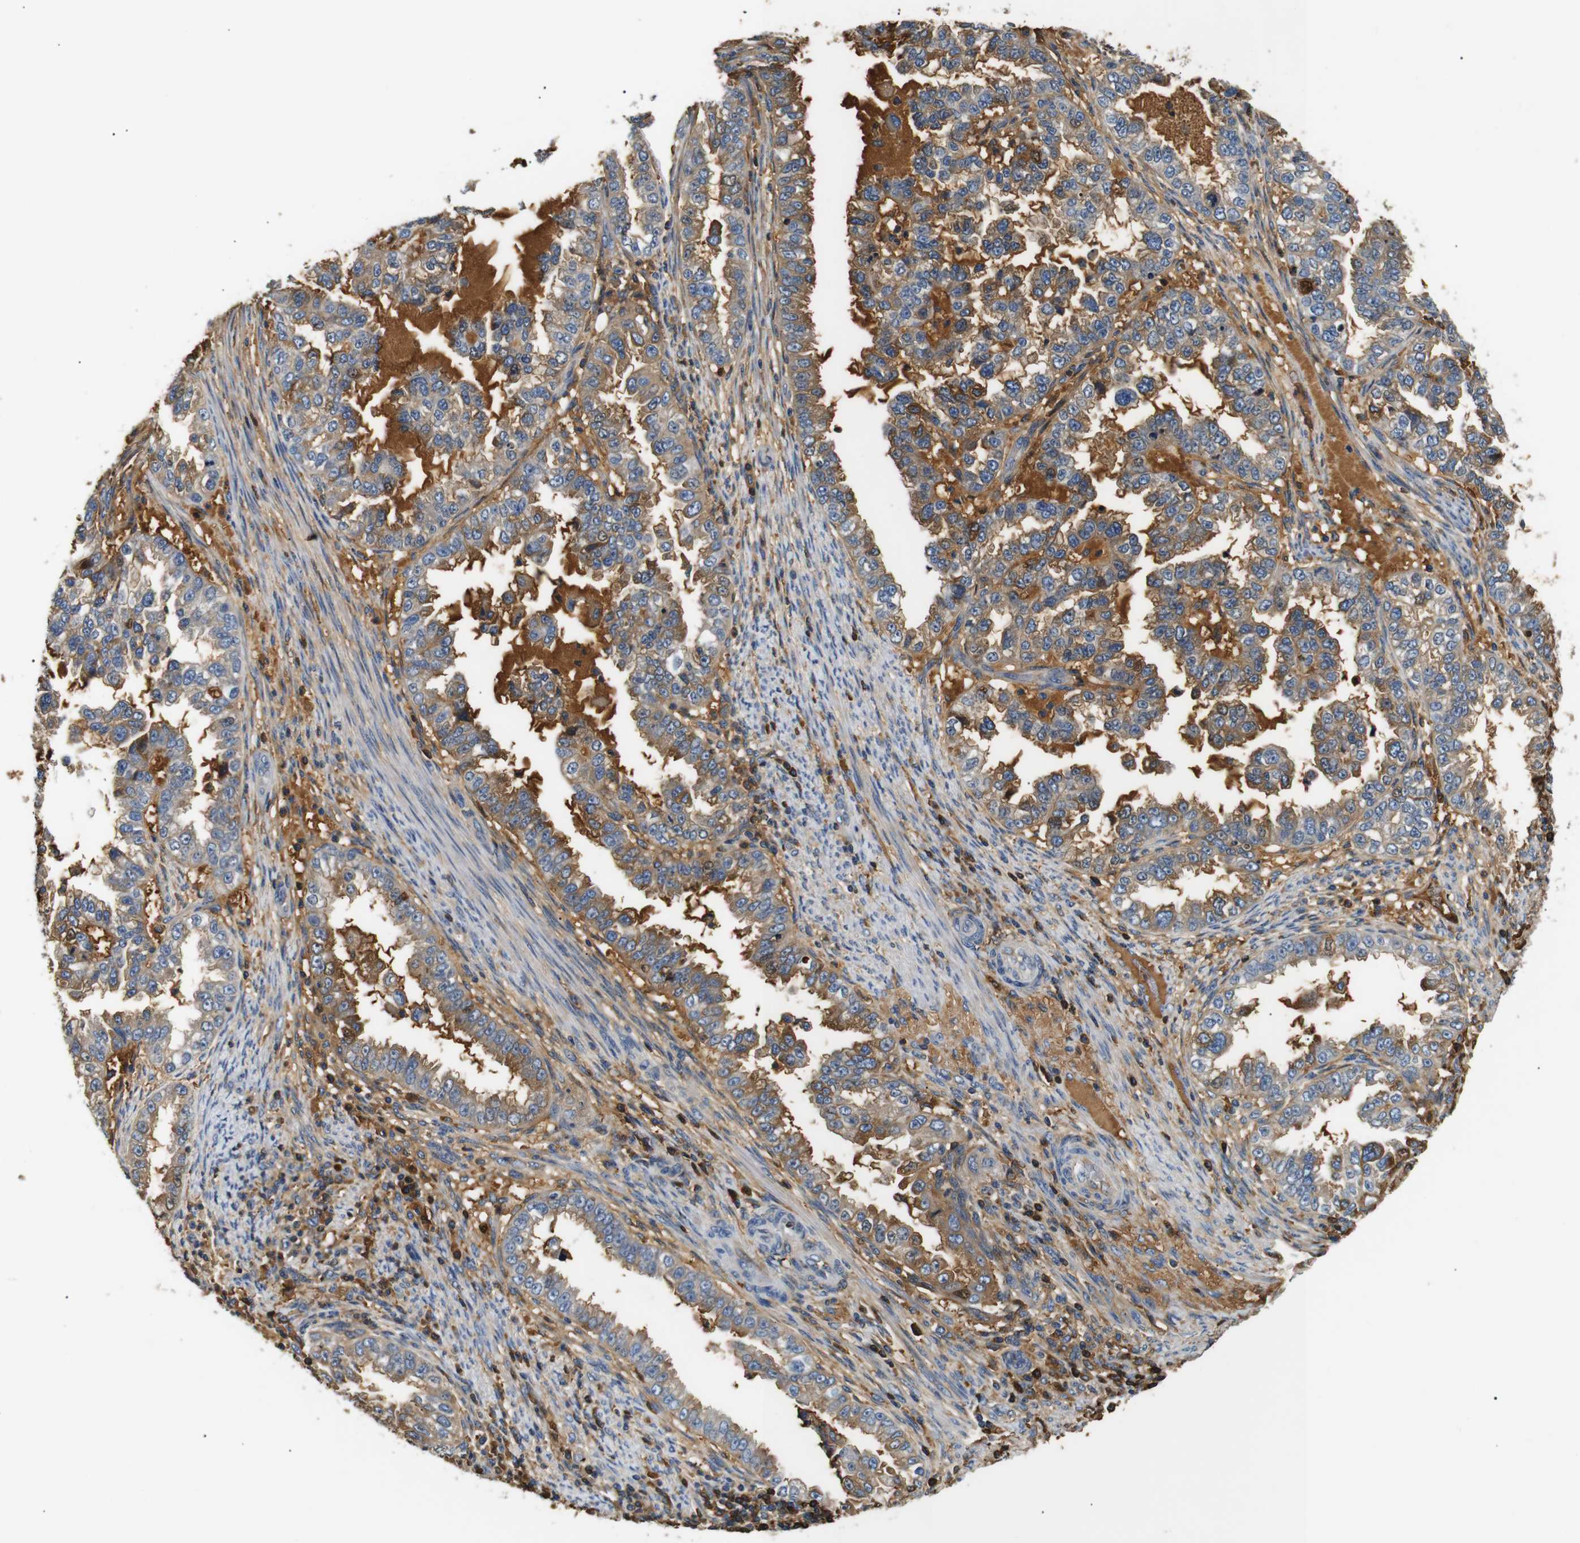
{"staining": {"intensity": "moderate", "quantity": ">75%", "location": "cytoplasmic/membranous"}, "tissue": "endometrial cancer", "cell_type": "Tumor cells", "image_type": "cancer", "snomed": [{"axis": "morphology", "description": "Adenocarcinoma, NOS"}, {"axis": "topography", "description": "Endometrium"}], "caption": "Moderate cytoplasmic/membranous protein expression is seen in approximately >75% of tumor cells in endometrial adenocarcinoma.", "gene": "LHCGR", "patient": {"sex": "female", "age": 85}}